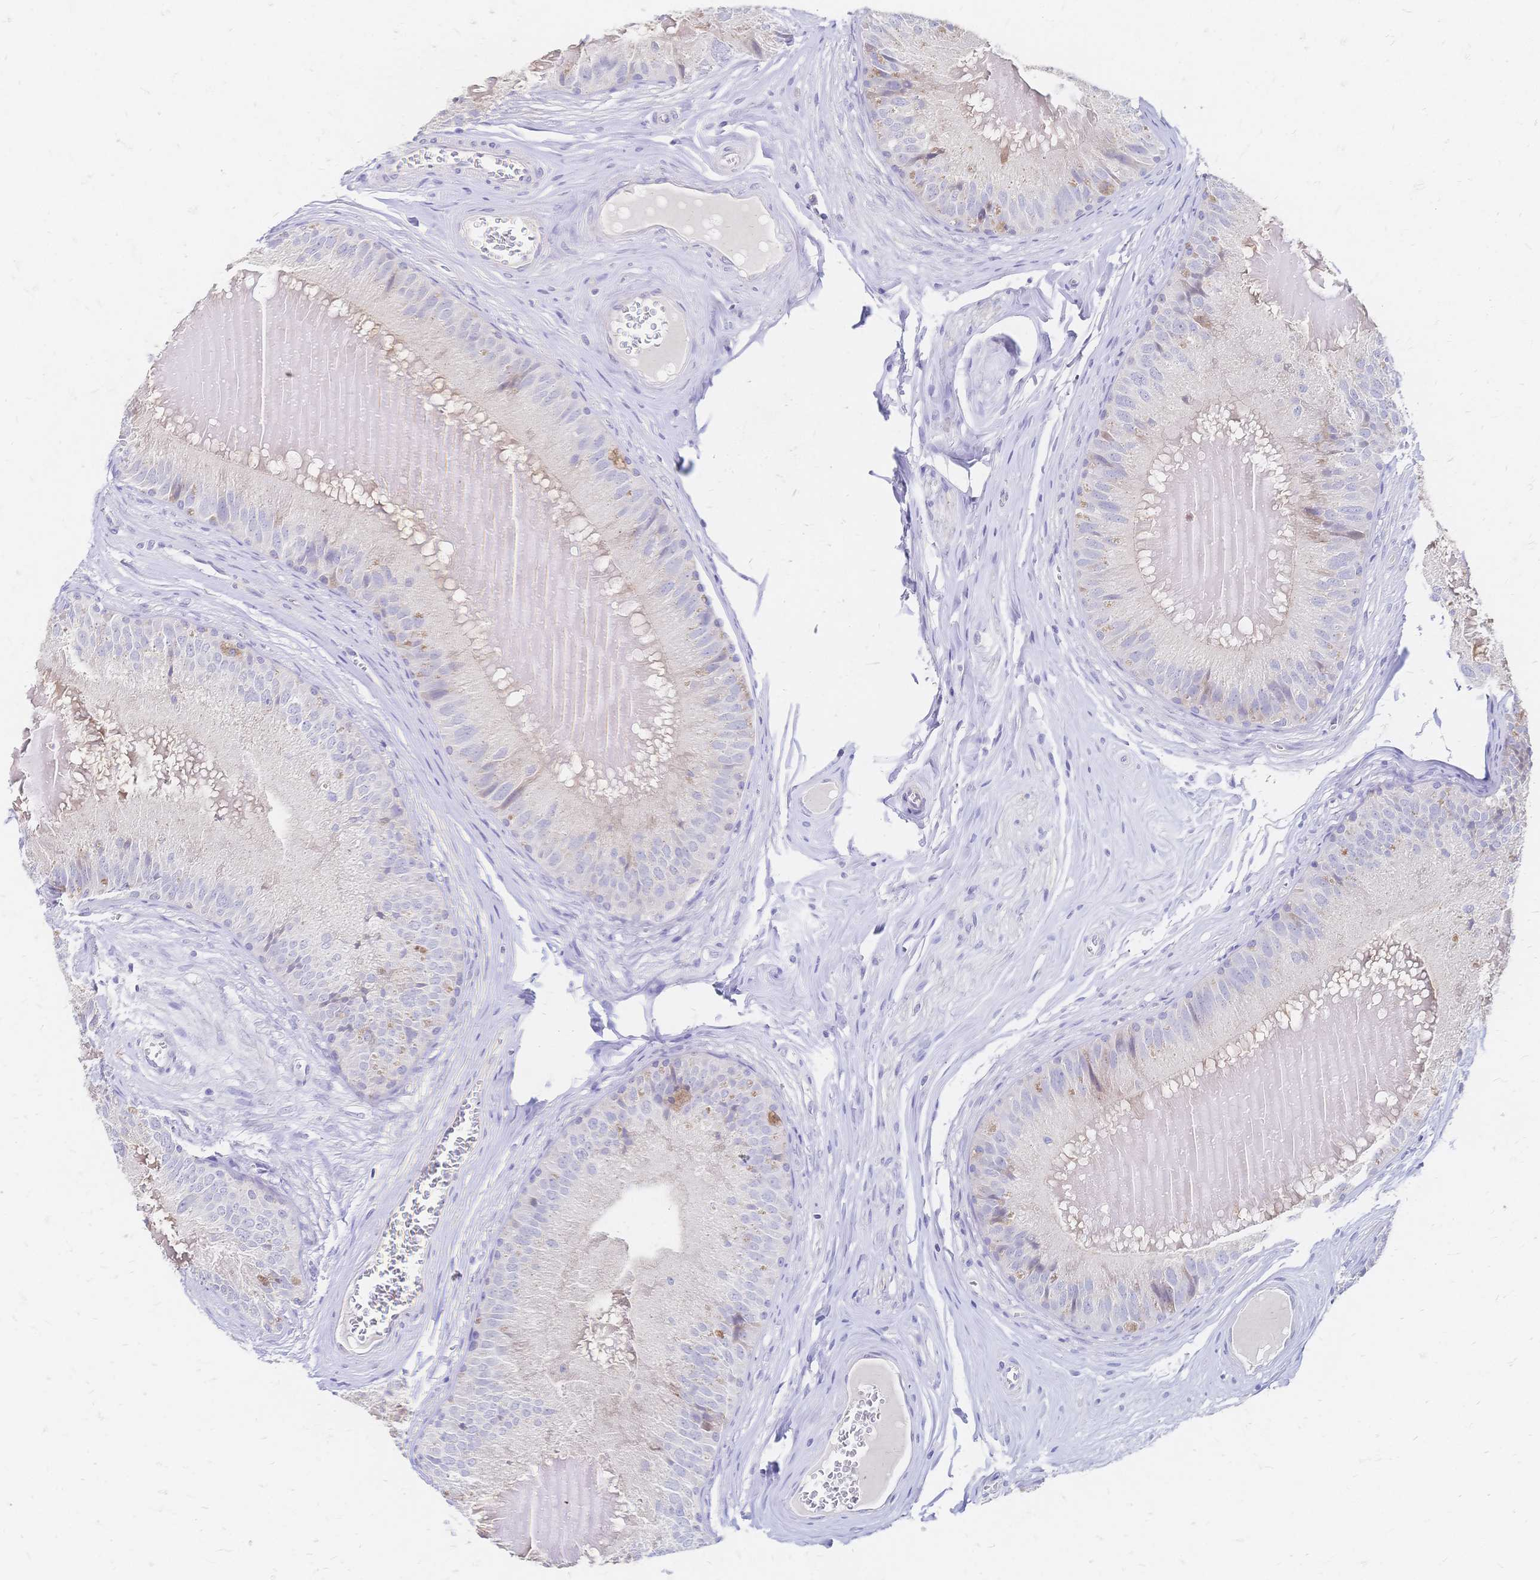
{"staining": {"intensity": "moderate", "quantity": "25%-75%", "location": "cytoplasmic/membranous"}, "tissue": "epididymis", "cell_type": "Glandular cells", "image_type": "normal", "snomed": [{"axis": "morphology", "description": "Normal tissue, NOS"}, {"axis": "topography", "description": "Epididymis, spermatic cord, NOS"}], "caption": "Immunohistochemistry (IHC) image of unremarkable human epididymis stained for a protein (brown), which demonstrates medium levels of moderate cytoplasmic/membranous staining in about 25%-75% of glandular cells.", "gene": "VWC2L", "patient": {"sex": "male", "age": 39}}